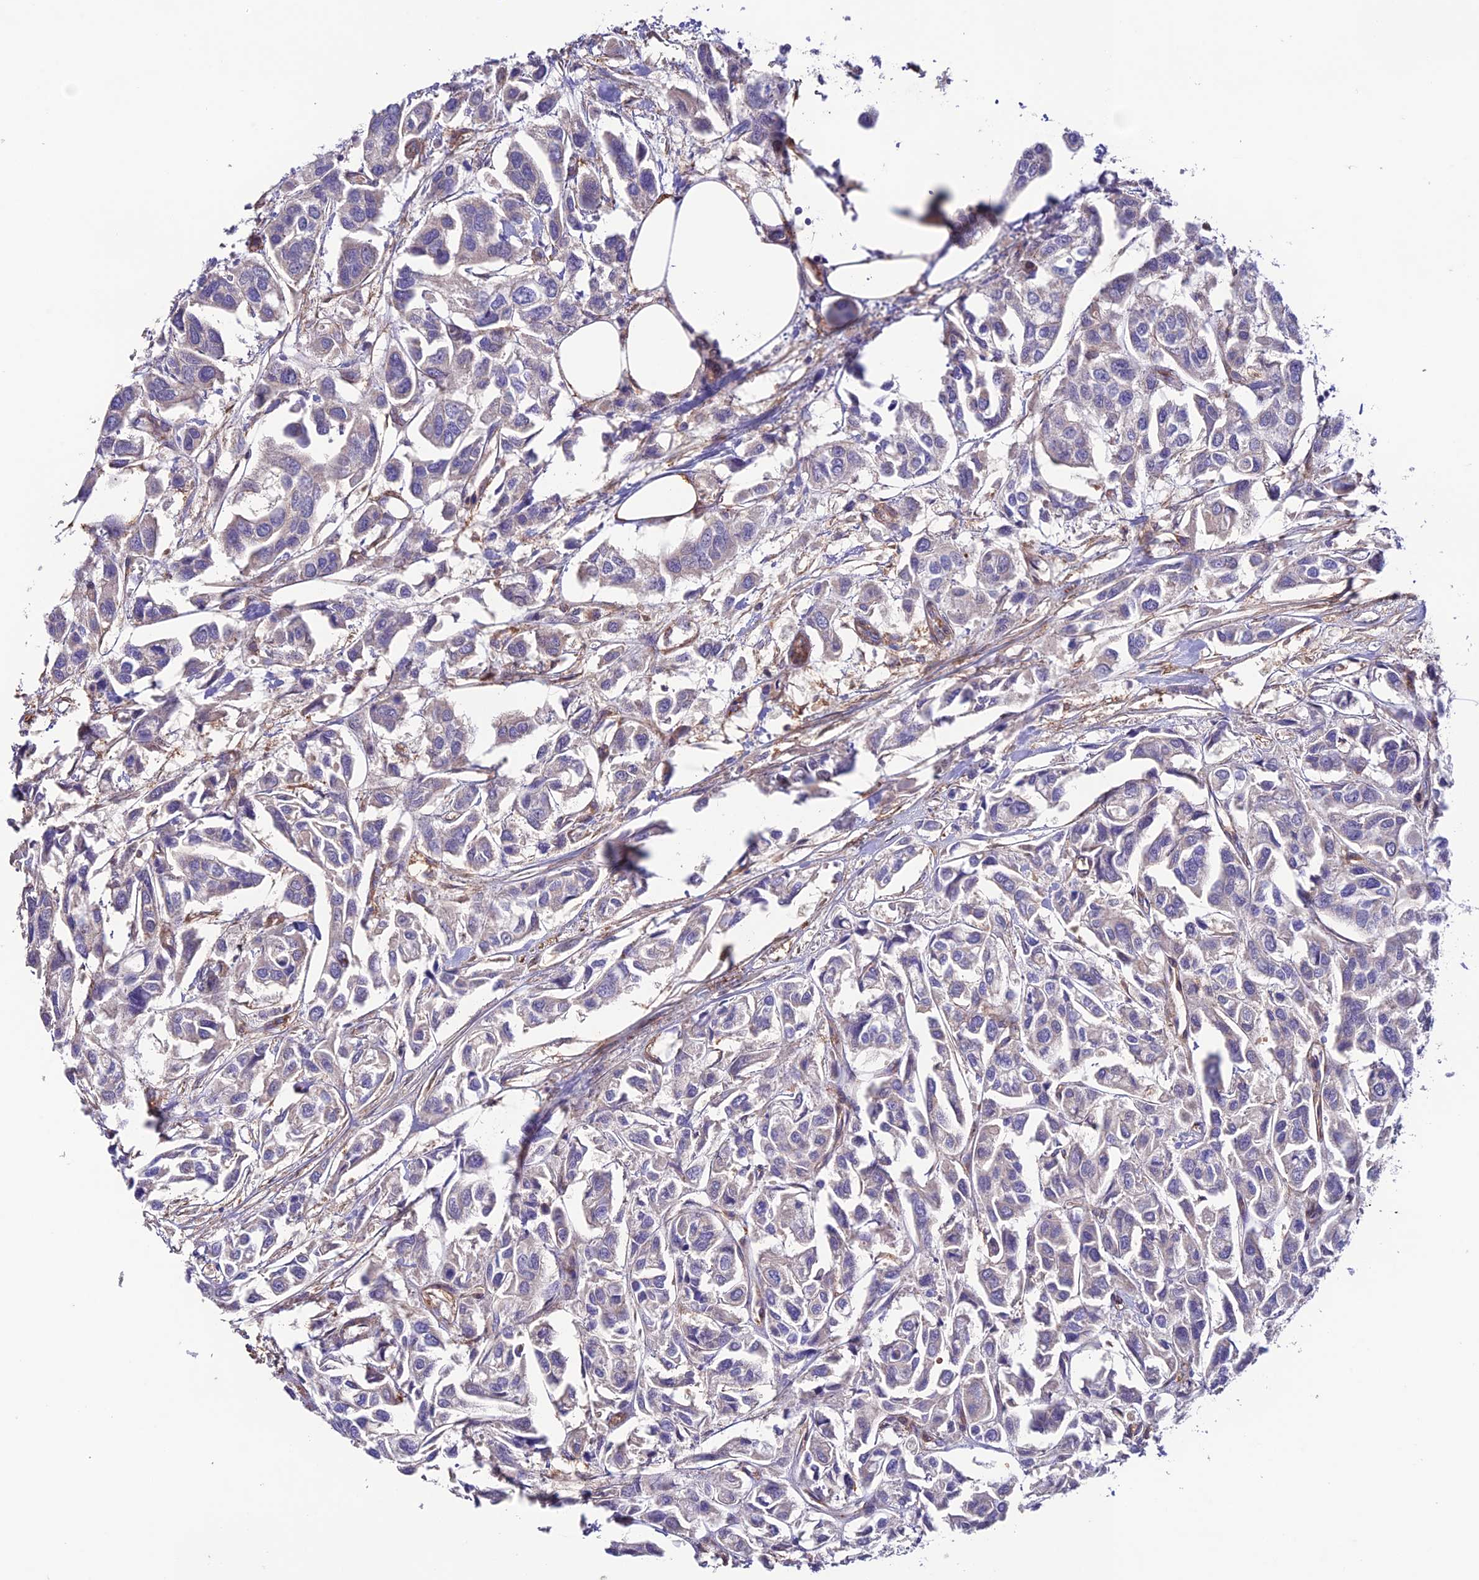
{"staining": {"intensity": "negative", "quantity": "none", "location": "none"}, "tissue": "urothelial cancer", "cell_type": "Tumor cells", "image_type": "cancer", "snomed": [{"axis": "morphology", "description": "Urothelial carcinoma, High grade"}, {"axis": "topography", "description": "Urinary bladder"}], "caption": "Micrograph shows no significant protein positivity in tumor cells of urothelial carcinoma (high-grade).", "gene": "BRME1", "patient": {"sex": "male", "age": 67}}